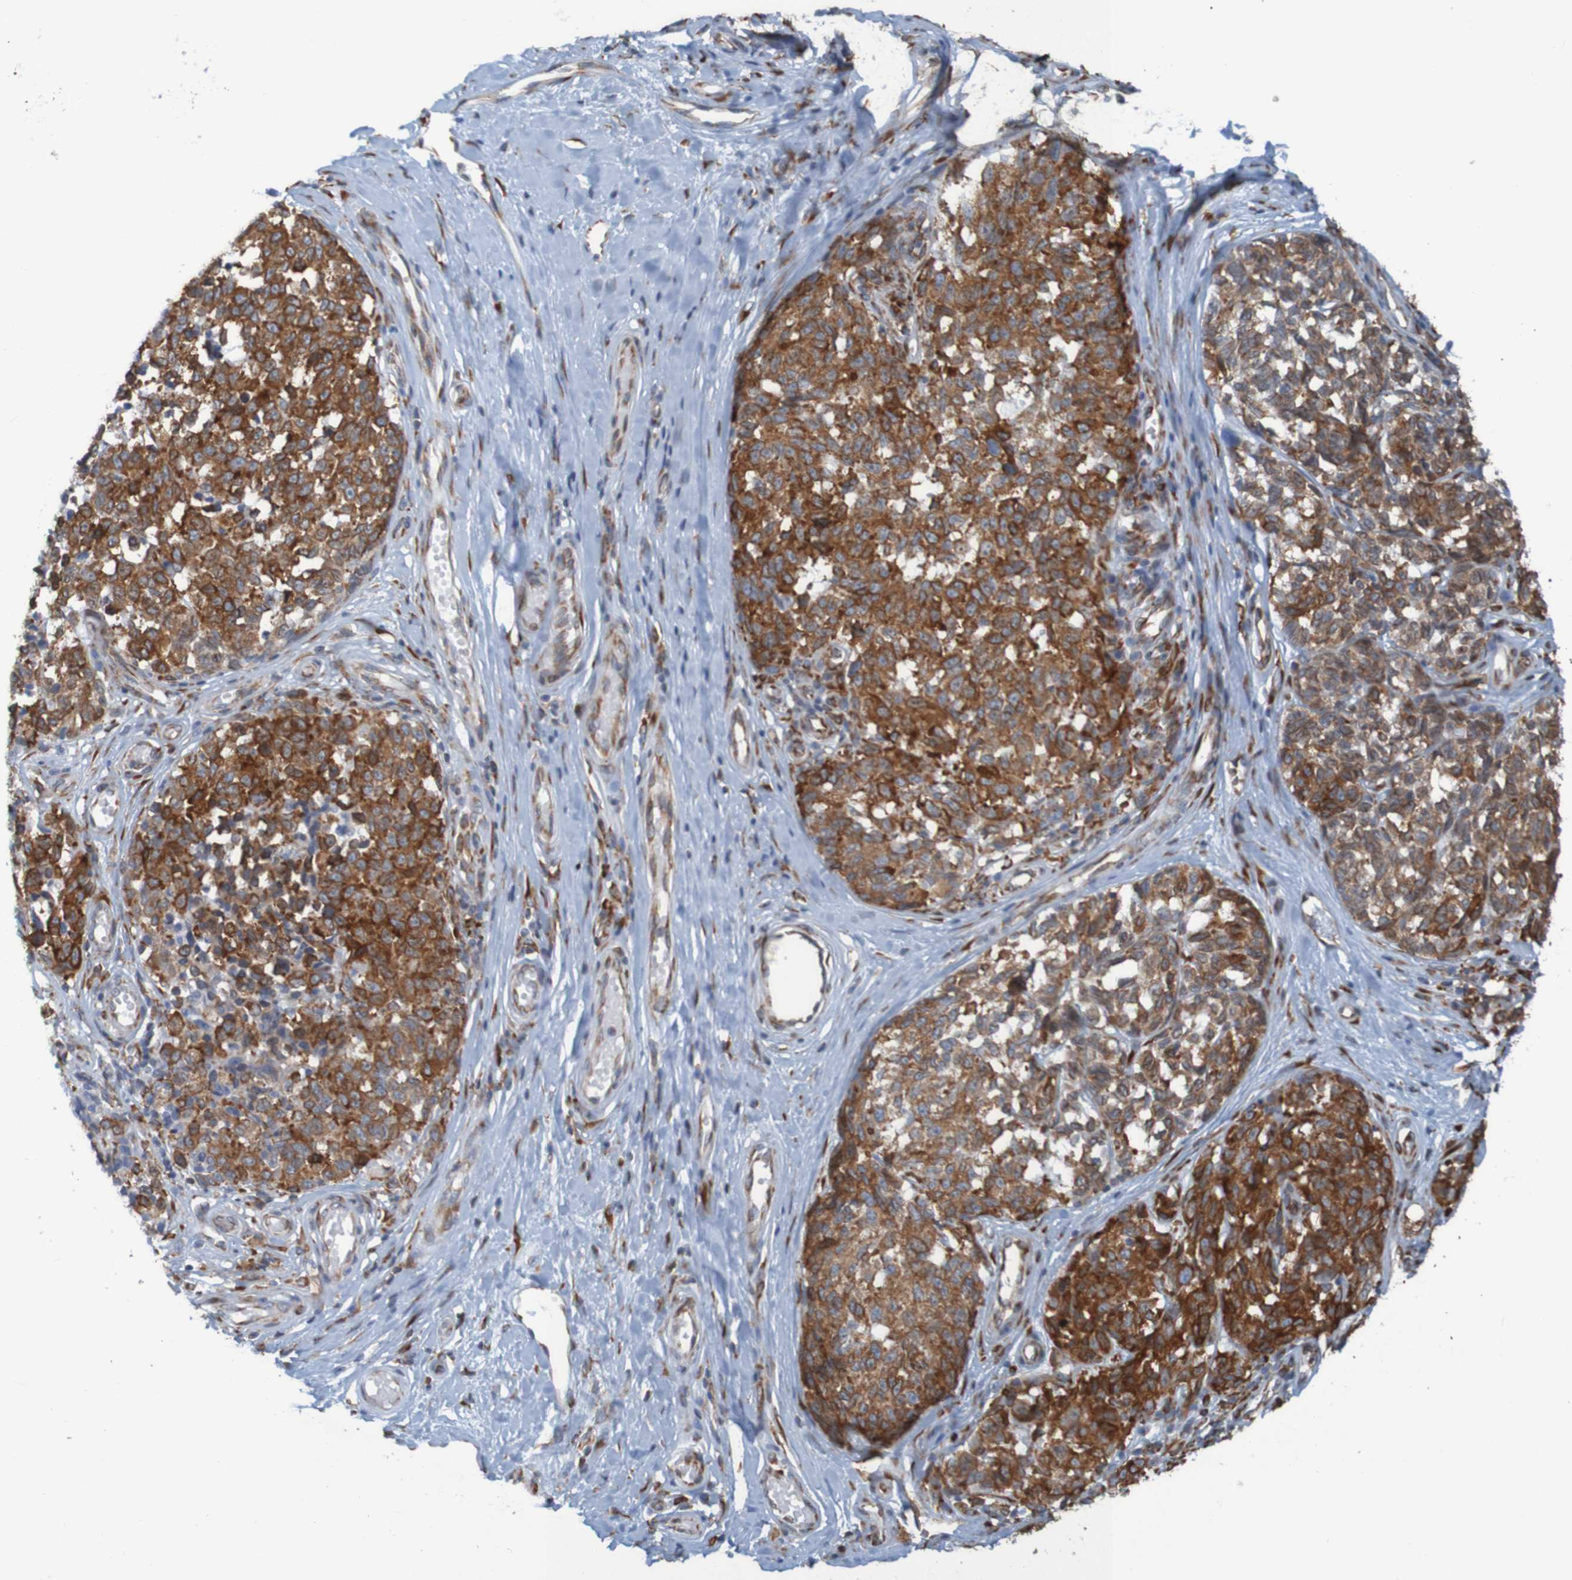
{"staining": {"intensity": "moderate", "quantity": ">75%", "location": "cytoplasmic/membranous"}, "tissue": "melanoma", "cell_type": "Tumor cells", "image_type": "cancer", "snomed": [{"axis": "morphology", "description": "Malignant melanoma, NOS"}, {"axis": "topography", "description": "Skin"}], "caption": "This is a histology image of immunohistochemistry staining of malignant melanoma, which shows moderate staining in the cytoplasmic/membranous of tumor cells.", "gene": "SSR1", "patient": {"sex": "female", "age": 64}}